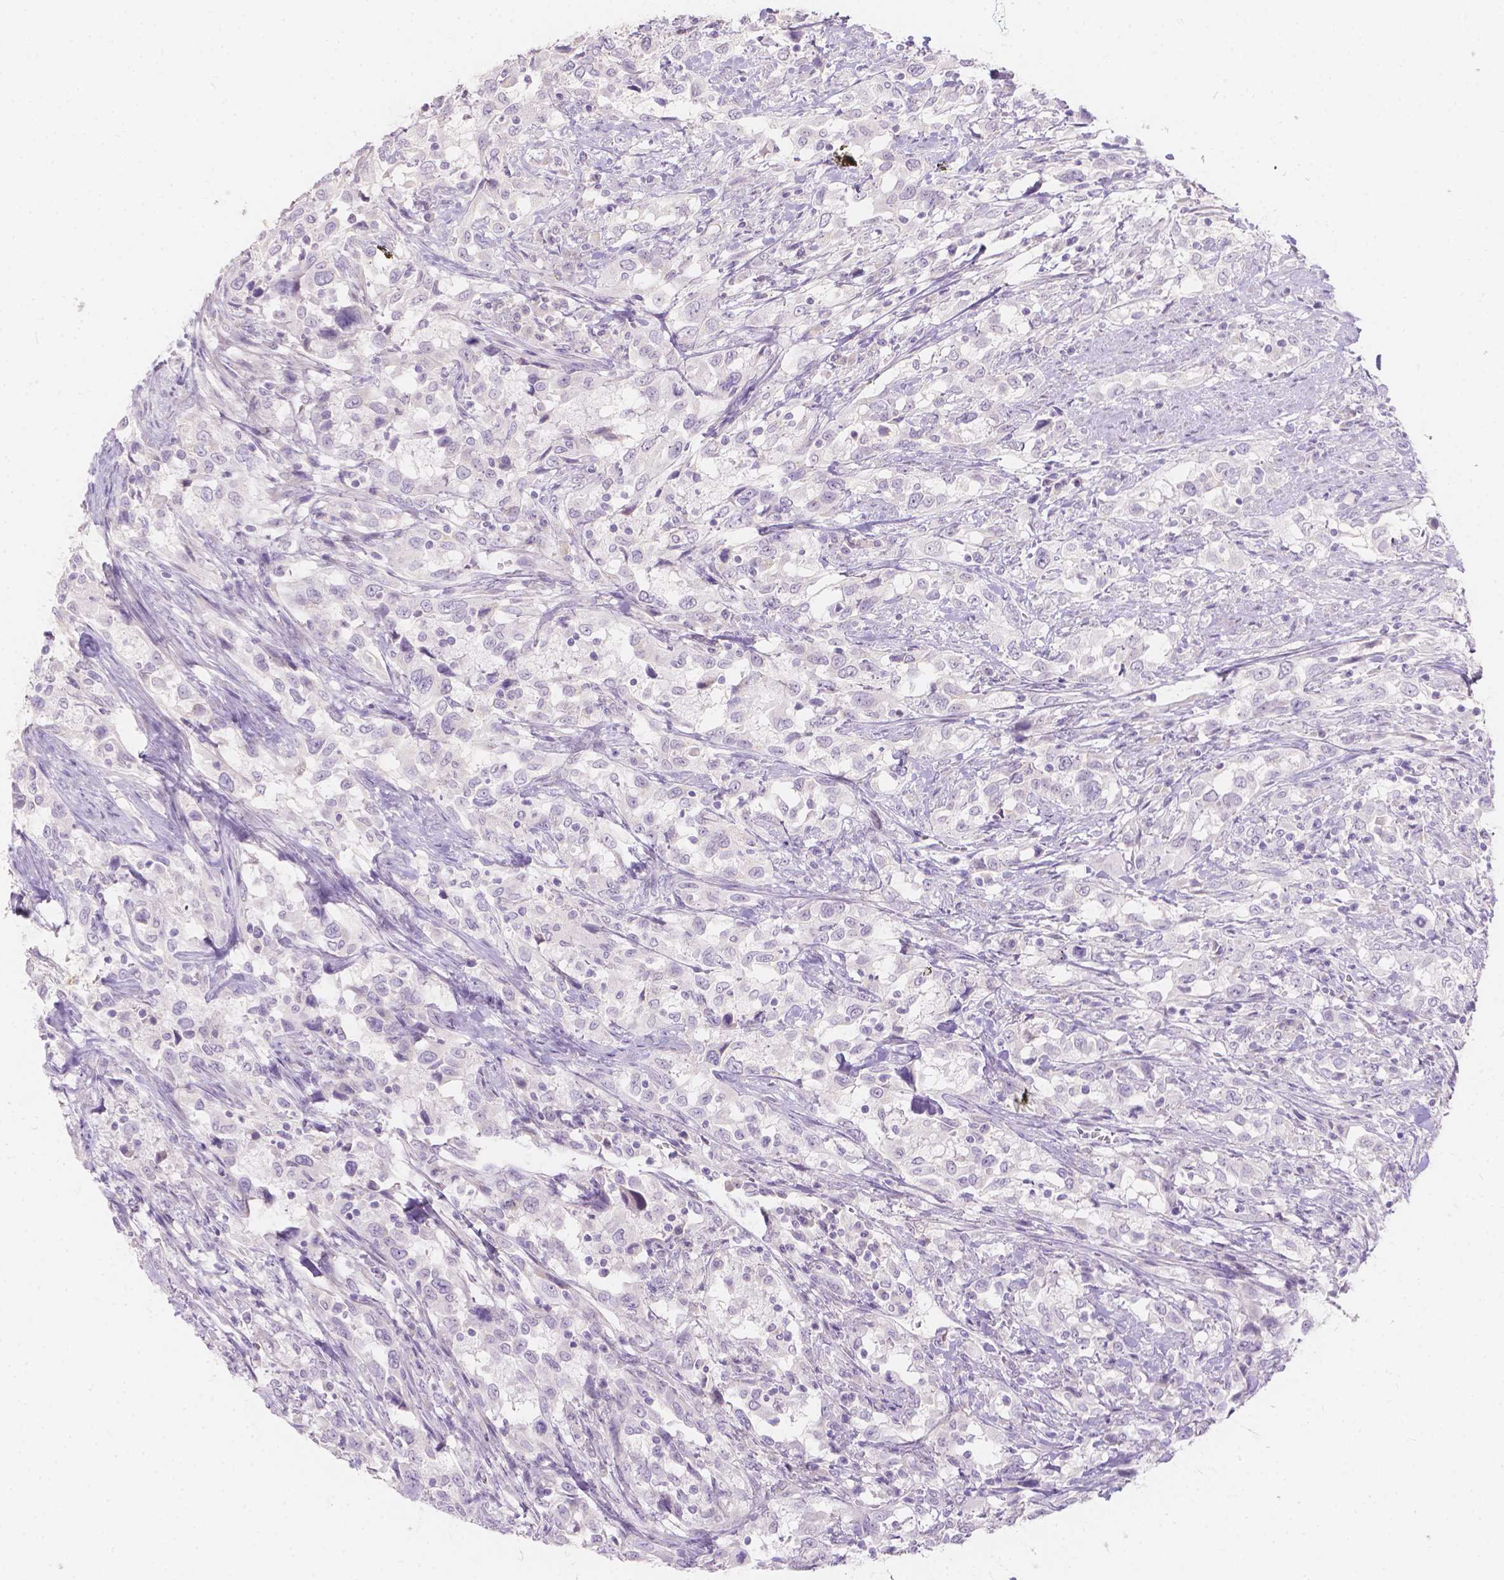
{"staining": {"intensity": "negative", "quantity": "none", "location": "none"}, "tissue": "urothelial cancer", "cell_type": "Tumor cells", "image_type": "cancer", "snomed": [{"axis": "morphology", "description": "Urothelial carcinoma, NOS"}, {"axis": "morphology", "description": "Urothelial carcinoma, High grade"}, {"axis": "topography", "description": "Urinary bladder"}], "caption": "DAB (3,3'-diaminobenzidine) immunohistochemical staining of high-grade urothelial carcinoma exhibits no significant staining in tumor cells. (Stains: DAB immunohistochemistry (IHC) with hematoxylin counter stain, Microscopy: brightfield microscopy at high magnification).", "gene": "HTN3", "patient": {"sex": "female", "age": 64}}